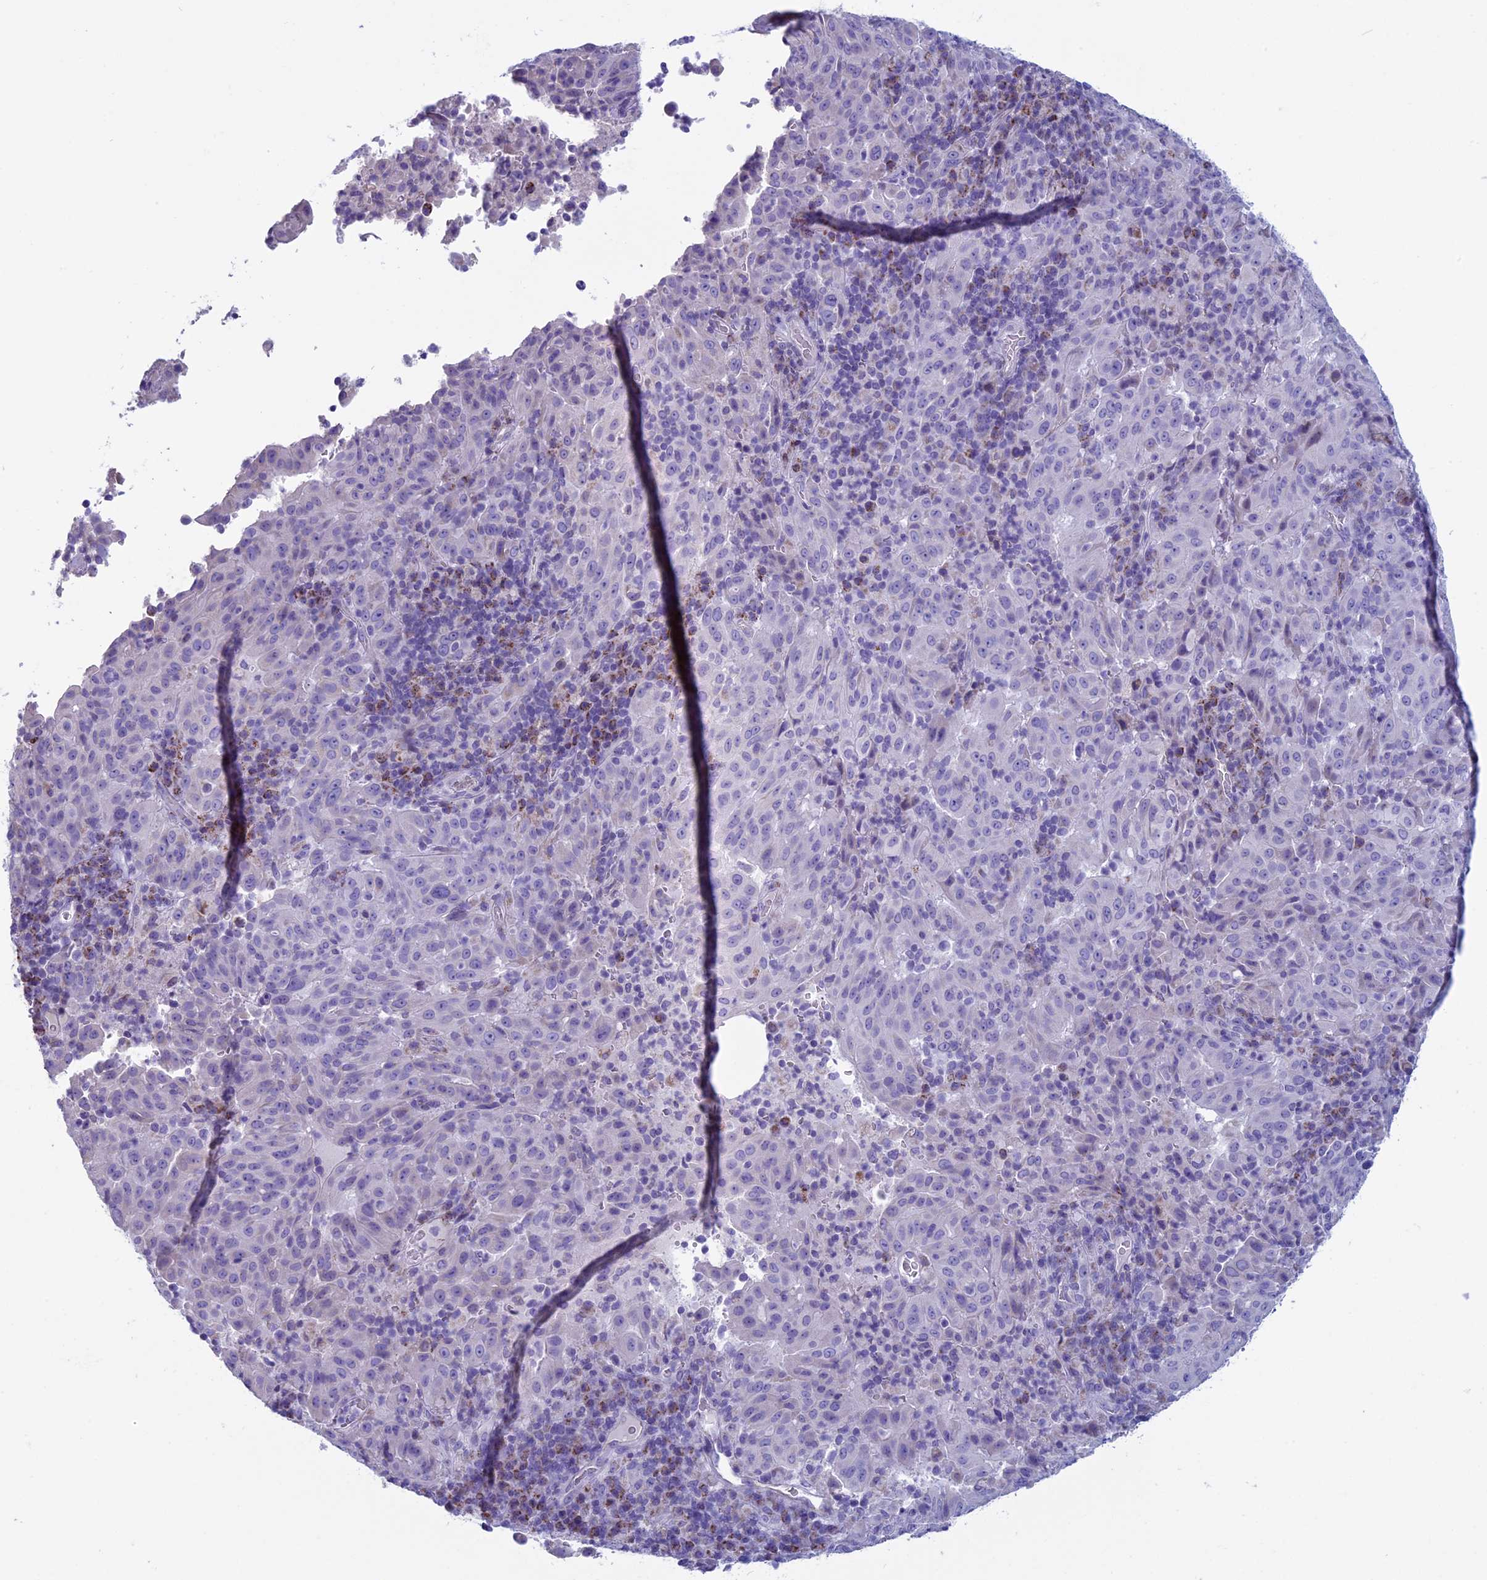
{"staining": {"intensity": "negative", "quantity": "none", "location": "none"}, "tissue": "pancreatic cancer", "cell_type": "Tumor cells", "image_type": "cancer", "snomed": [{"axis": "morphology", "description": "Adenocarcinoma, NOS"}, {"axis": "topography", "description": "Pancreas"}], "caption": "Protein analysis of adenocarcinoma (pancreatic) exhibits no significant positivity in tumor cells.", "gene": "ZNF563", "patient": {"sex": "male", "age": 63}}